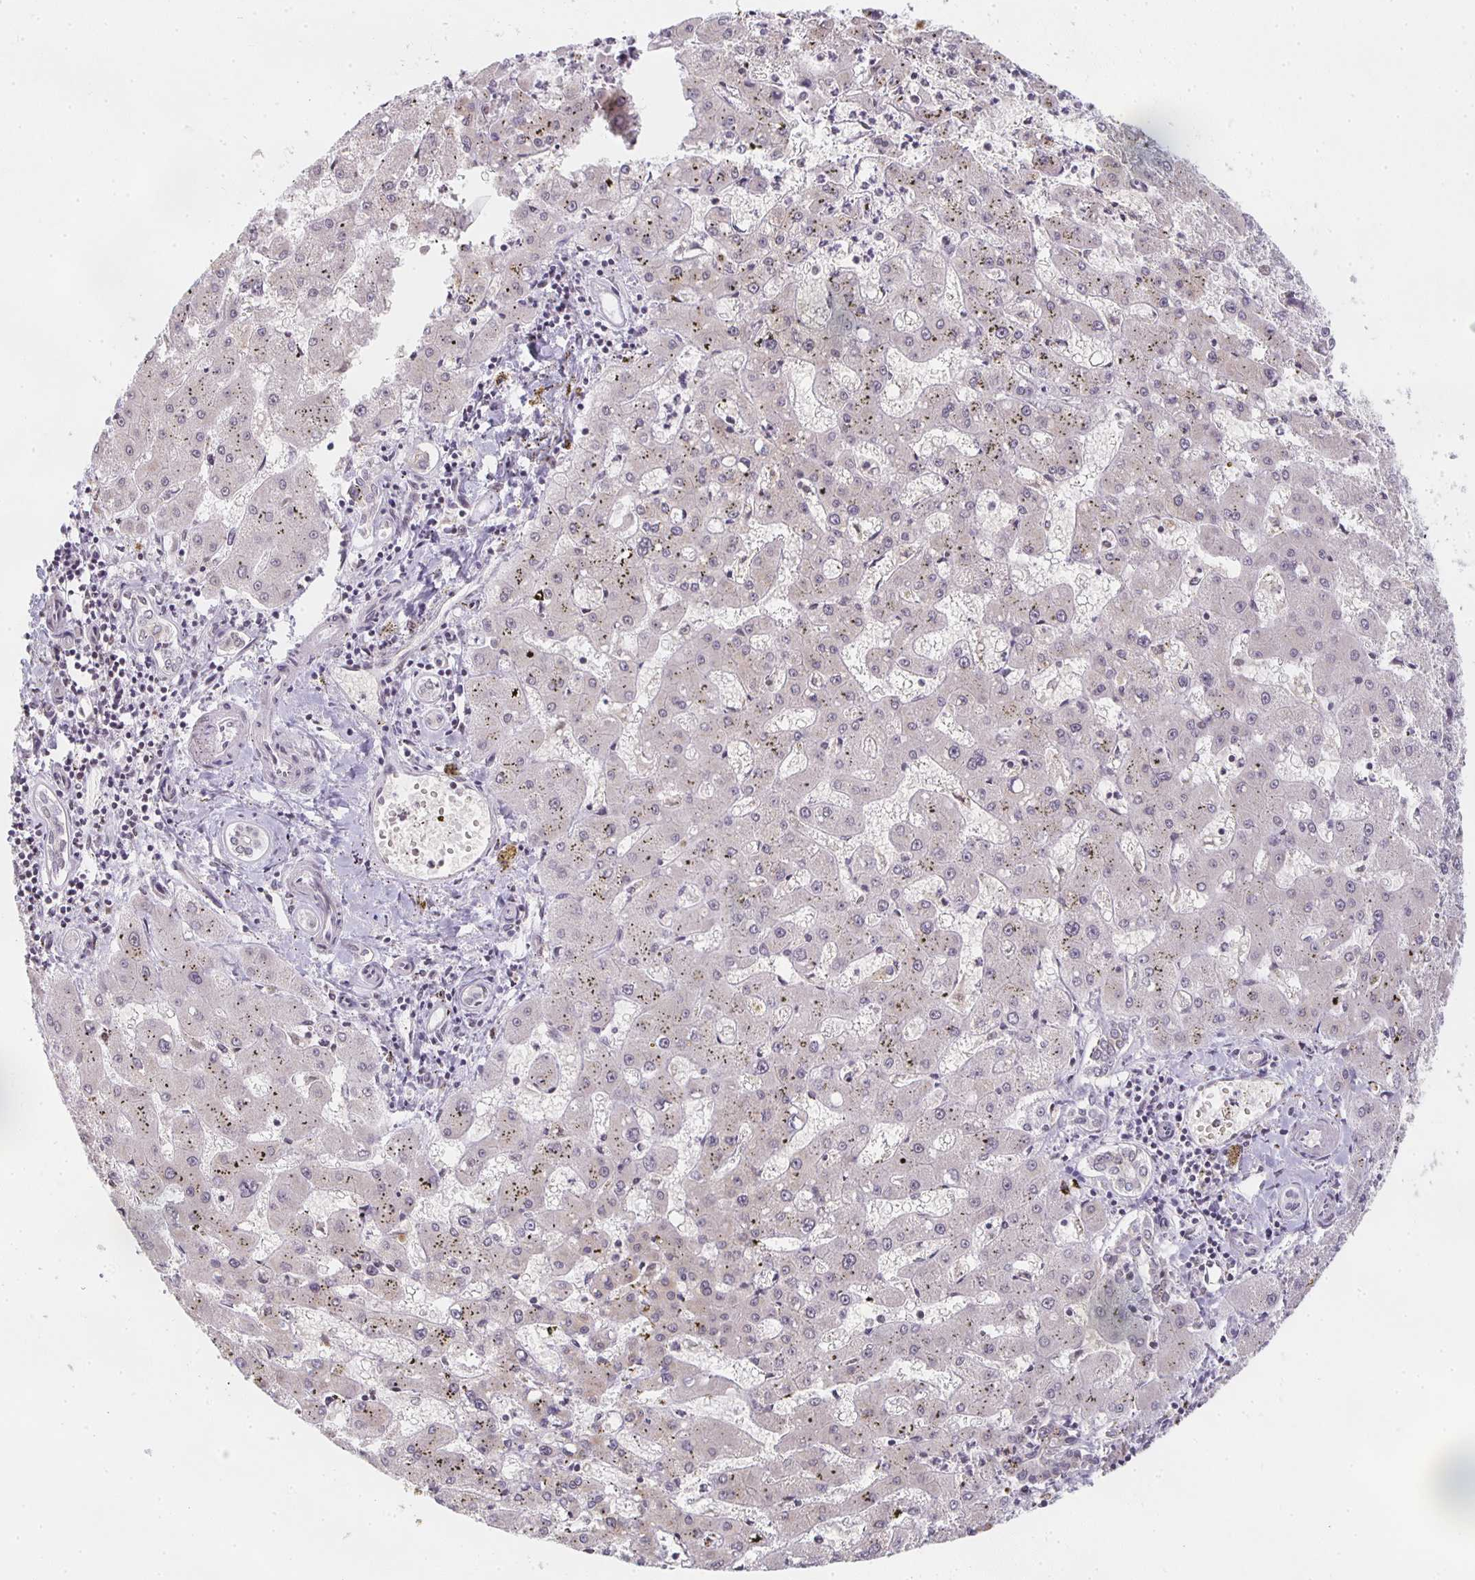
{"staining": {"intensity": "negative", "quantity": "none", "location": "none"}, "tissue": "liver cancer", "cell_type": "Tumor cells", "image_type": "cancer", "snomed": [{"axis": "morphology", "description": "Carcinoma, Hepatocellular, NOS"}, {"axis": "topography", "description": "Liver"}], "caption": "Immunohistochemical staining of human liver cancer (hepatocellular carcinoma) exhibits no significant staining in tumor cells. The staining is performed using DAB (3,3'-diaminobenzidine) brown chromogen with nuclei counter-stained in using hematoxylin.", "gene": "SMARCA2", "patient": {"sex": "male", "age": 67}}